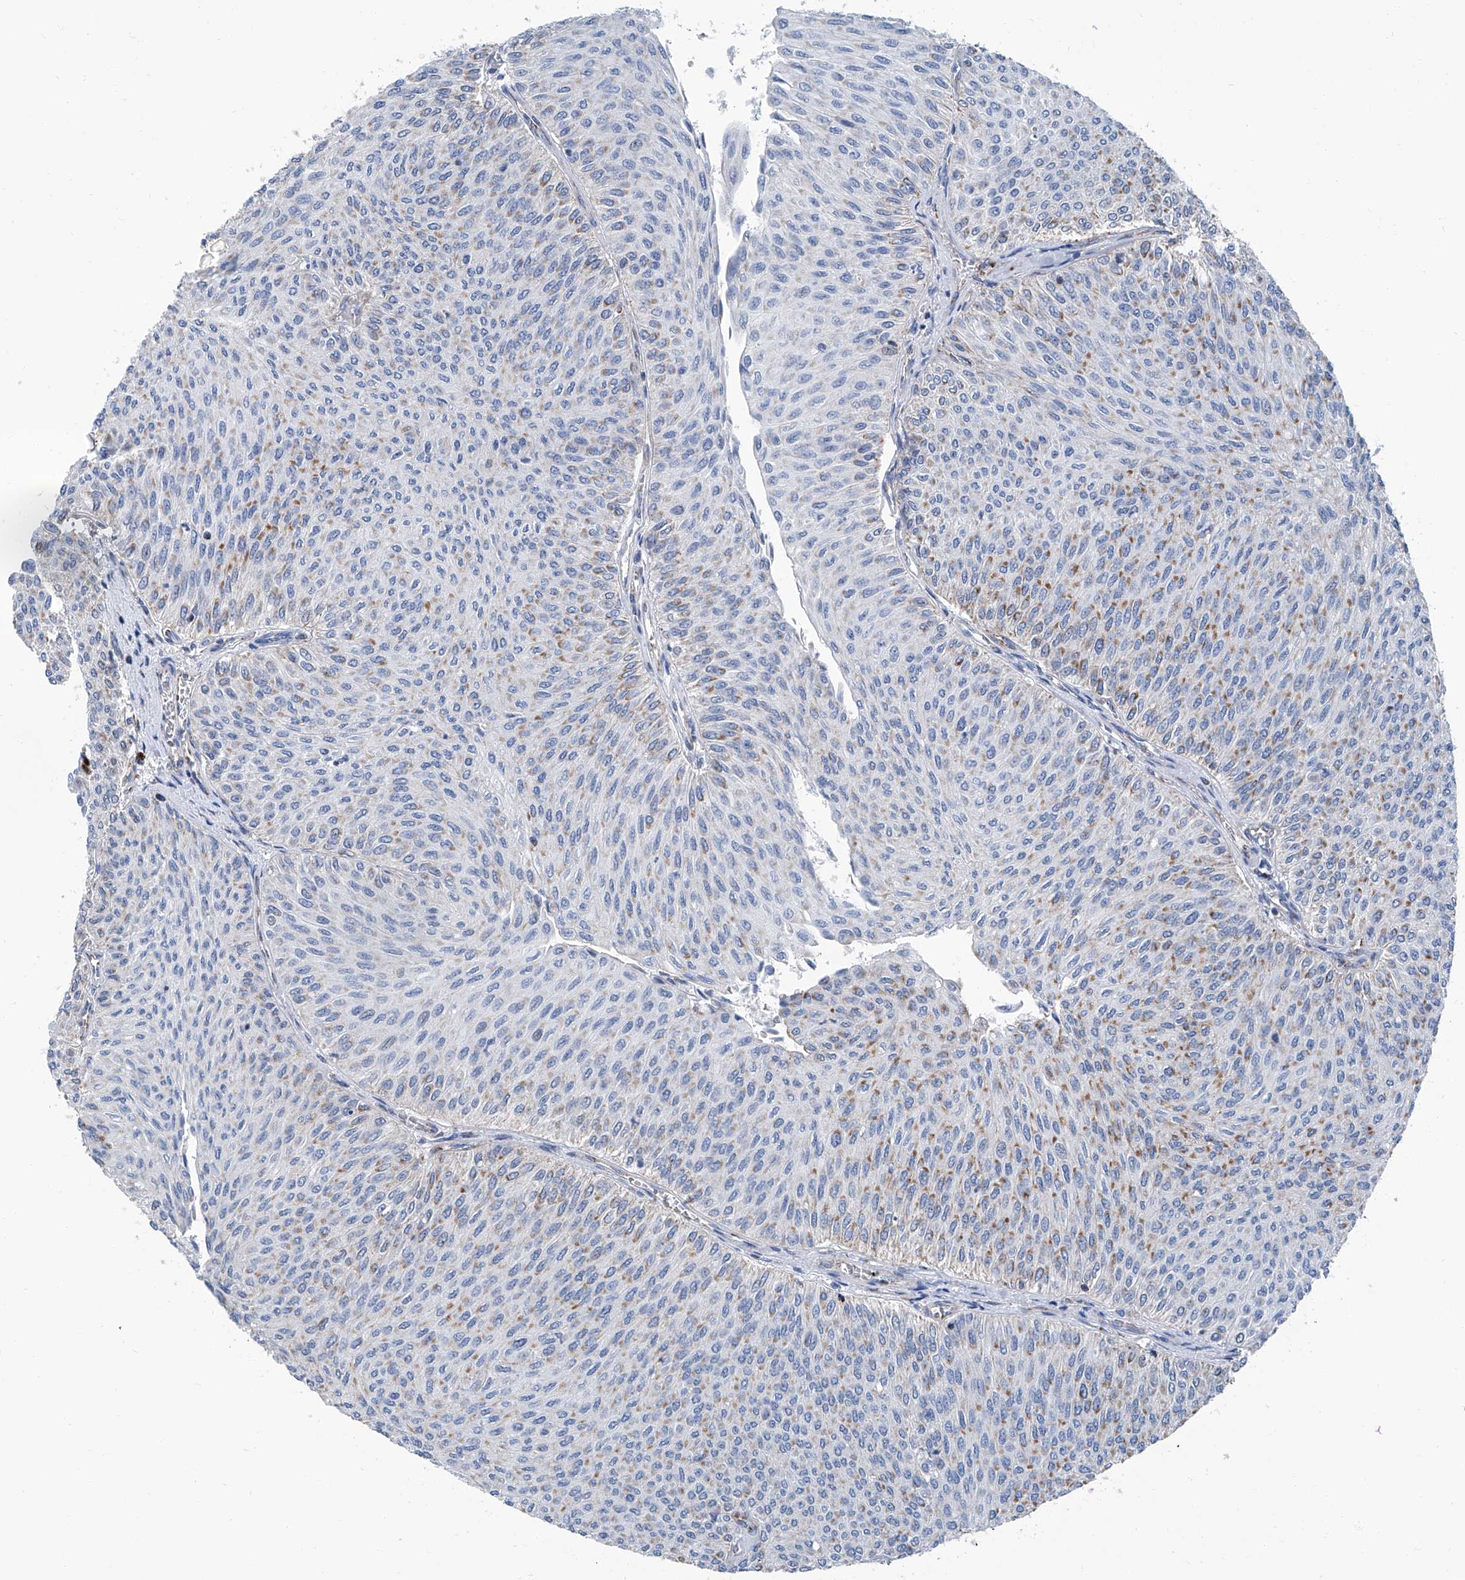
{"staining": {"intensity": "moderate", "quantity": "25%-75%", "location": "cytoplasmic/membranous"}, "tissue": "urothelial cancer", "cell_type": "Tumor cells", "image_type": "cancer", "snomed": [{"axis": "morphology", "description": "Urothelial carcinoma, Low grade"}, {"axis": "topography", "description": "Urinary bladder"}], "caption": "Immunohistochemistry (IHC) (DAB (3,3'-diaminobenzidine)) staining of urothelial carcinoma (low-grade) shows moderate cytoplasmic/membranous protein positivity in about 25%-75% of tumor cells. The protein of interest is shown in brown color, while the nuclei are stained blue.", "gene": "MT-ND1", "patient": {"sex": "male", "age": 78}}